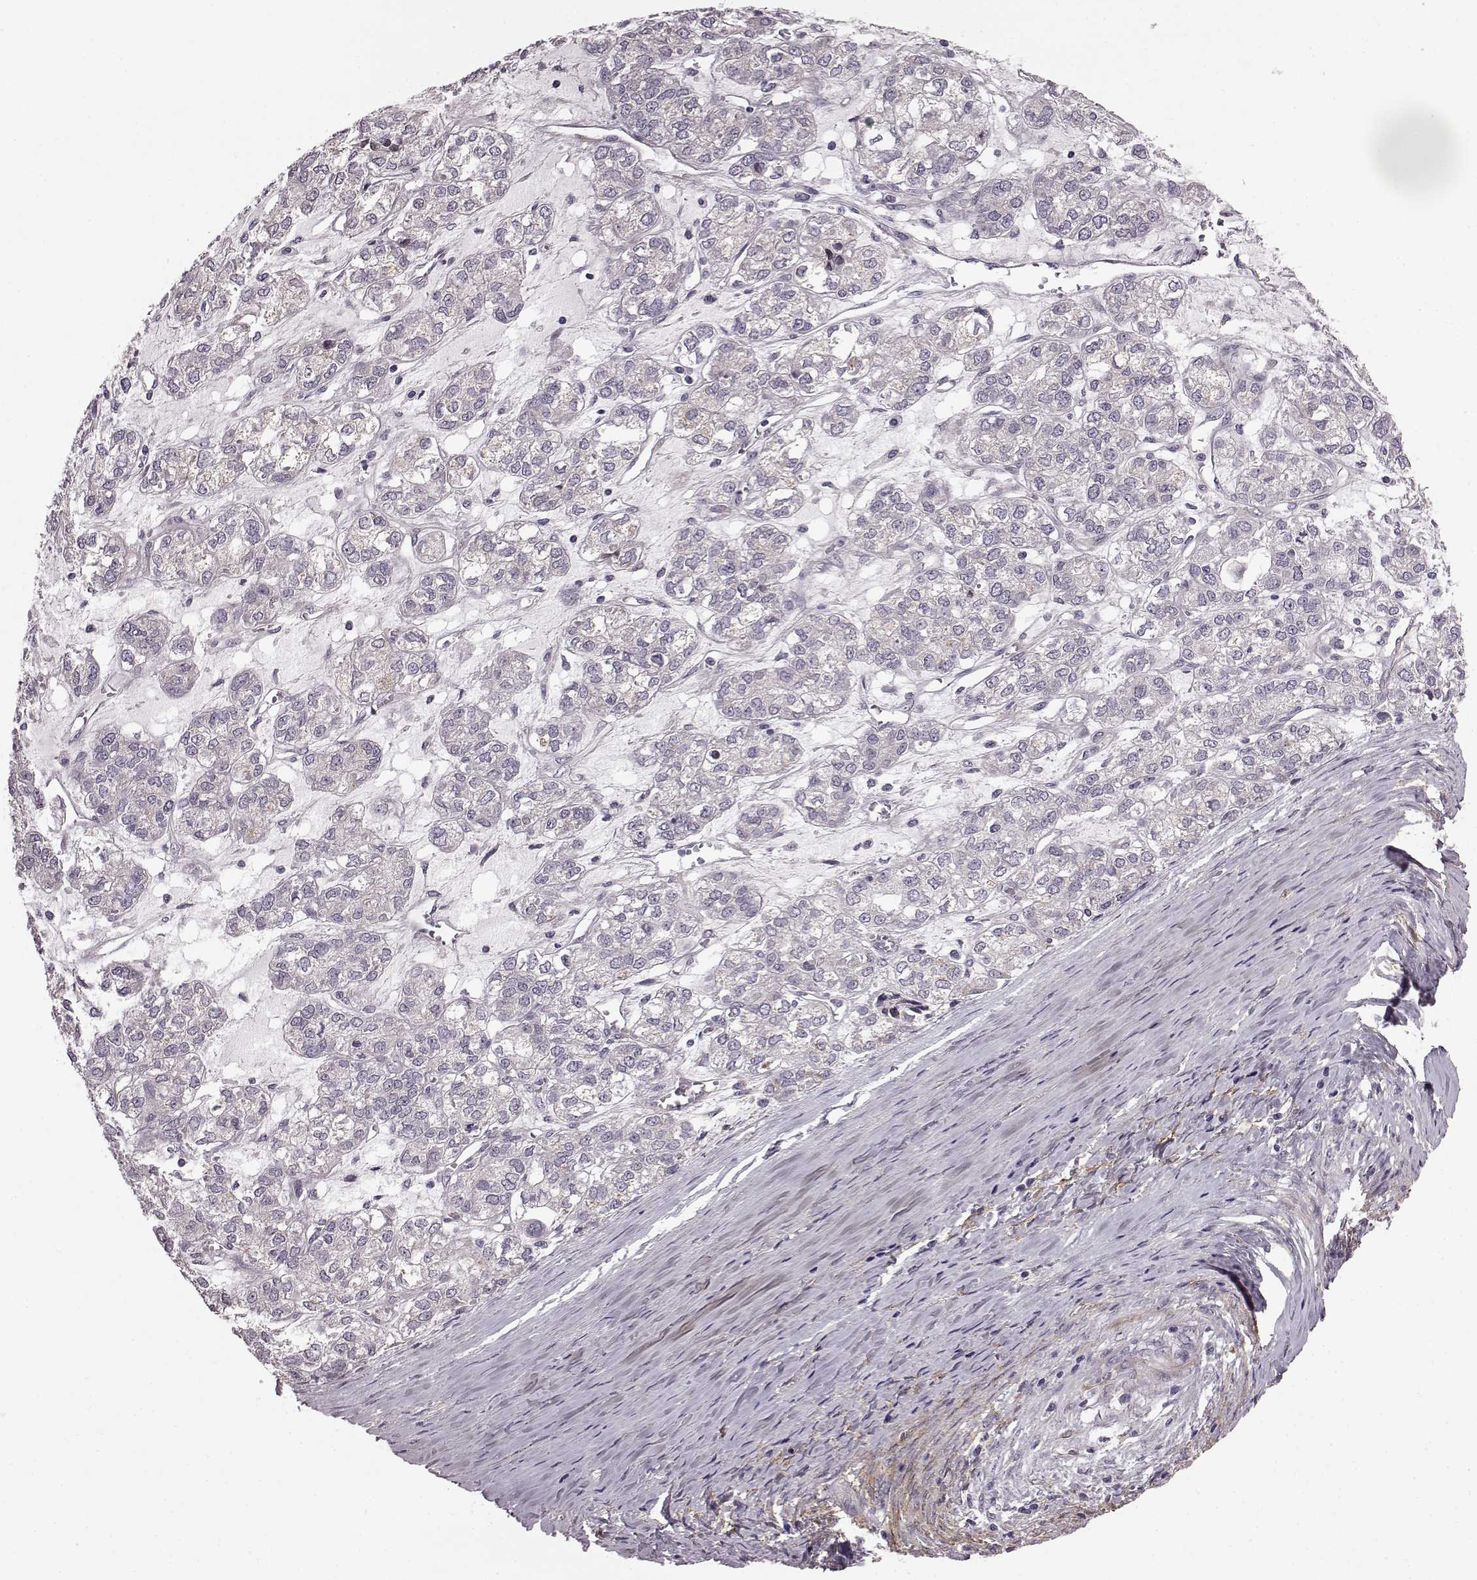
{"staining": {"intensity": "negative", "quantity": "none", "location": "none"}, "tissue": "ovarian cancer", "cell_type": "Tumor cells", "image_type": "cancer", "snomed": [{"axis": "morphology", "description": "Carcinoma, endometroid"}, {"axis": "topography", "description": "Ovary"}], "caption": "The image displays no significant positivity in tumor cells of endometroid carcinoma (ovarian).", "gene": "GRK1", "patient": {"sex": "female", "age": 64}}